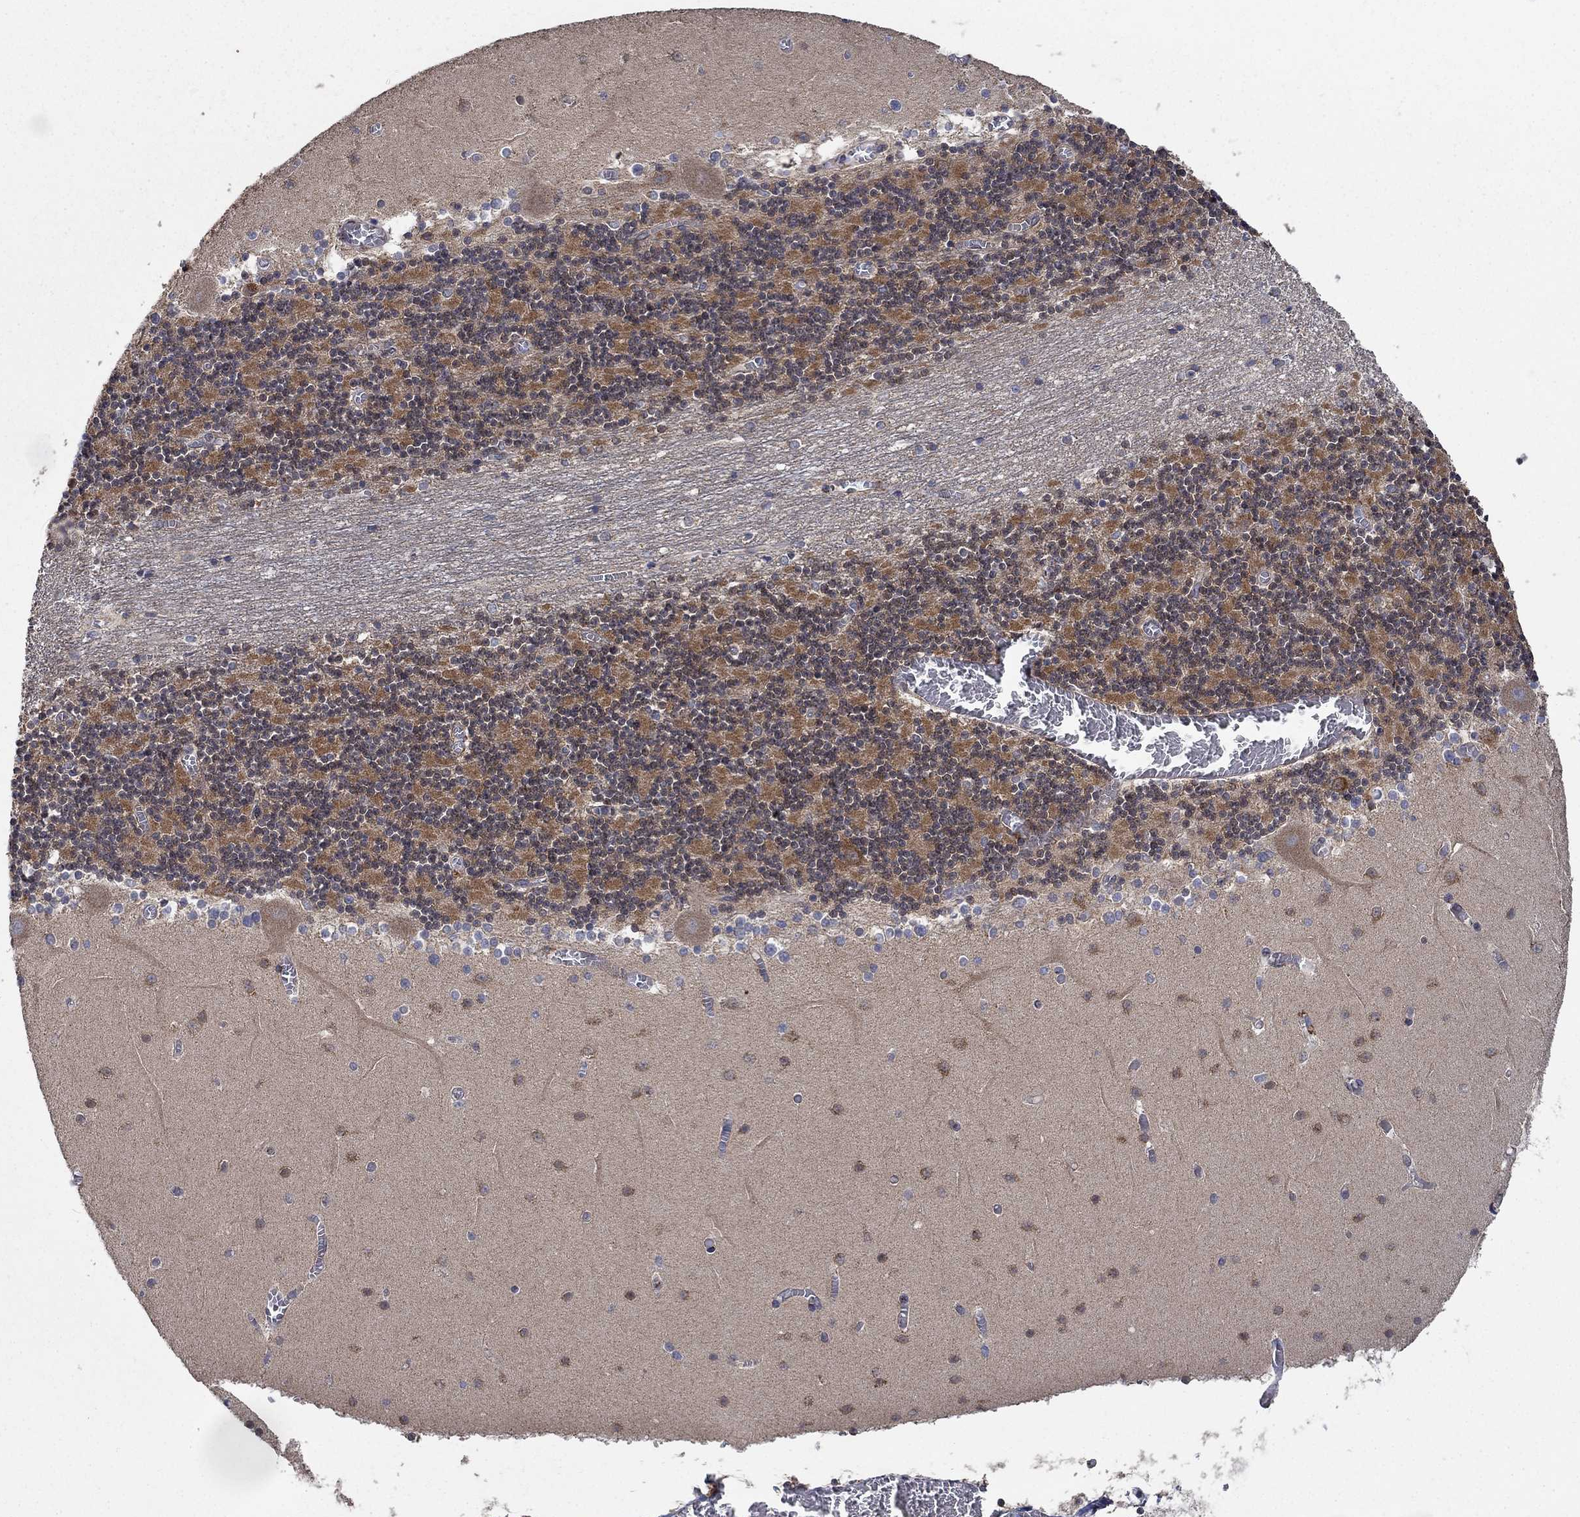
{"staining": {"intensity": "strong", "quantity": "<25%", "location": "cytoplasmic/membranous"}, "tissue": "cerebellum", "cell_type": "Cells in granular layer", "image_type": "normal", "snomed": [{"axis": "morphology", "description": "Normal tissue, NOS"}, {"axis": "topography", "description": "Cerebellum"}], "caption": "Protein analysis of normal cerebellum shows strong cytoplasmic/membranous expression in about <25% of cells in granular layer.", "gene": "HID1", "patient": {"sex": "female", "age": 28}}